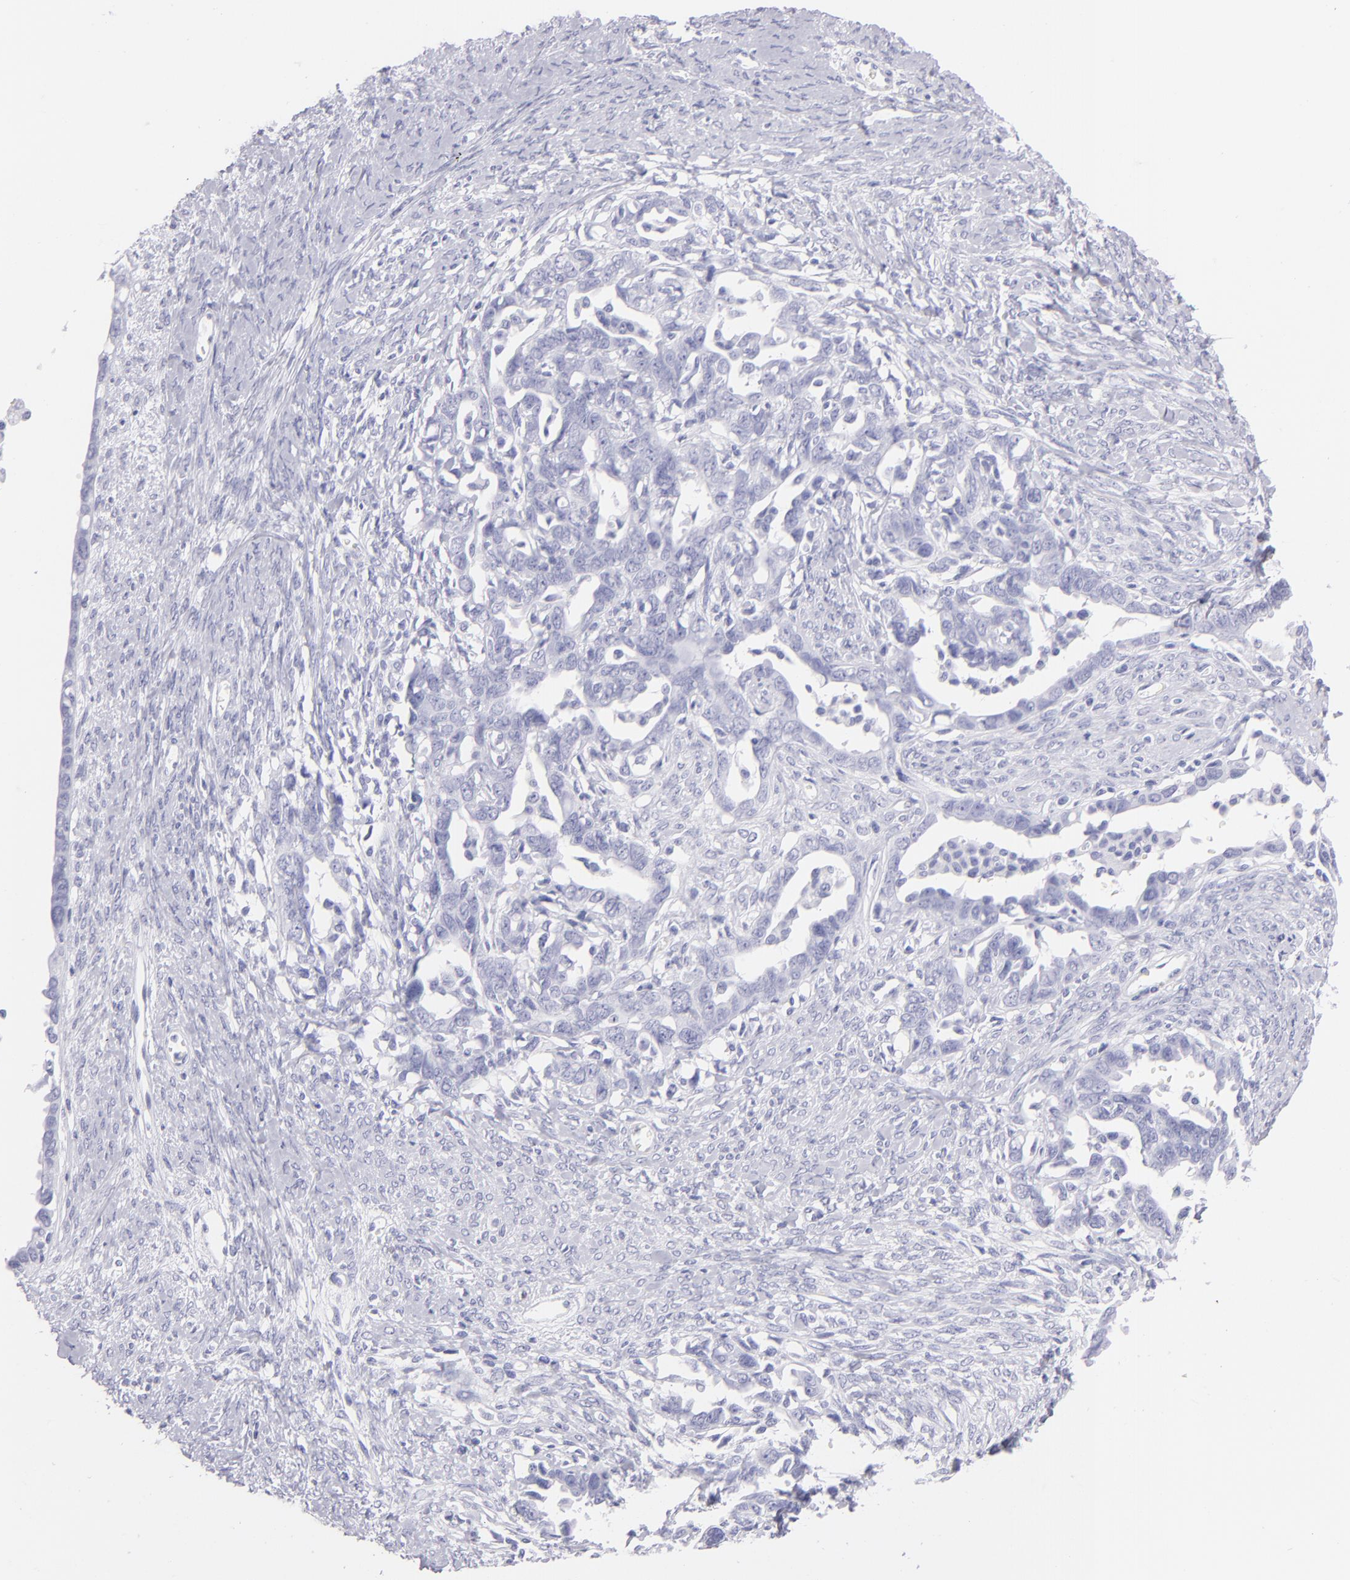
{"staining": {"intensity": "negative", "quantity": "none", "location": "none"}, "tissue": "ovarian cancer", "cell_type": "Tumor cells", "image_type": "cancer", "snomed": [{"axis": "morphology", "description": "Cystadenocarcinoma, serous, NOS"}, {"axis": "topography", "description": "Ovary"}], "caption": "DAB immunohistochemical staining of ovarian serous cystadenocarcinoma displays no significant staining in tumor cells.", "gene": "PRPH", "patient": {"sex": "female", "age": 69}}